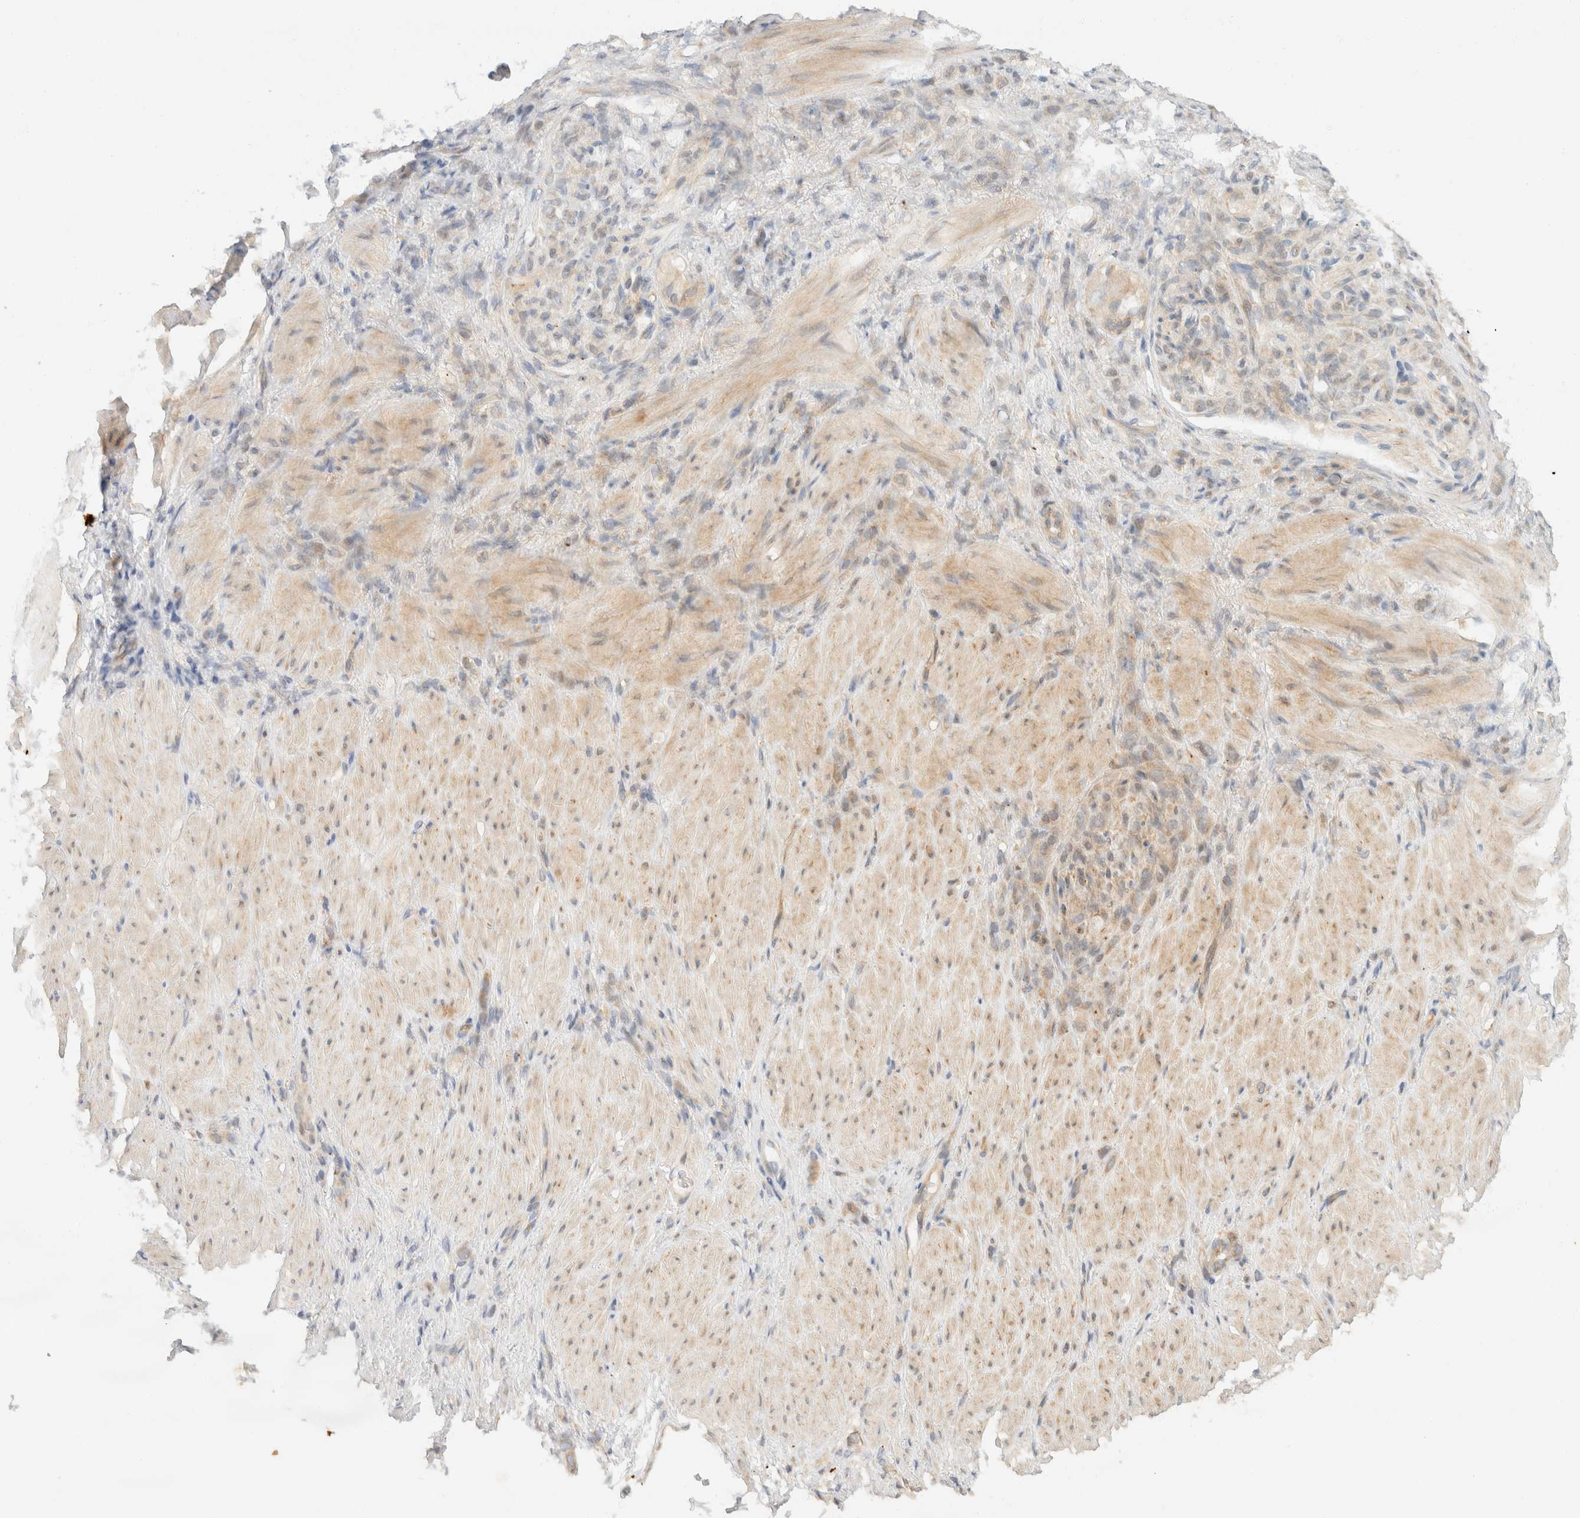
{"staining": {"intensity": "weak", "quantity": "<25%", "location": "cytoplasmic/membranous"}, "tissue": "stomach cancer", "cell_type": "Tumor cells", "image_type": "cancer", "snomed": [{"axis": "morphology", "description": "Normal tissue, NOS"}, {"axis": "morphology", "description": "Adenocarcinoma, NOS"}, {"axis": "topography", "description": "Stomach"}], "caption": "The IHC micrograph has no significant staining in tumor cells of stomach cancer (adenocarcinoma) tissue. The staining is performed using DAB (3,3'-diaminobenzidine) brown chromogen with nuclei counter-stained in using hematoxylin.", "gene": "TACC1", "patient": {"sex": "male", "age": 82}}